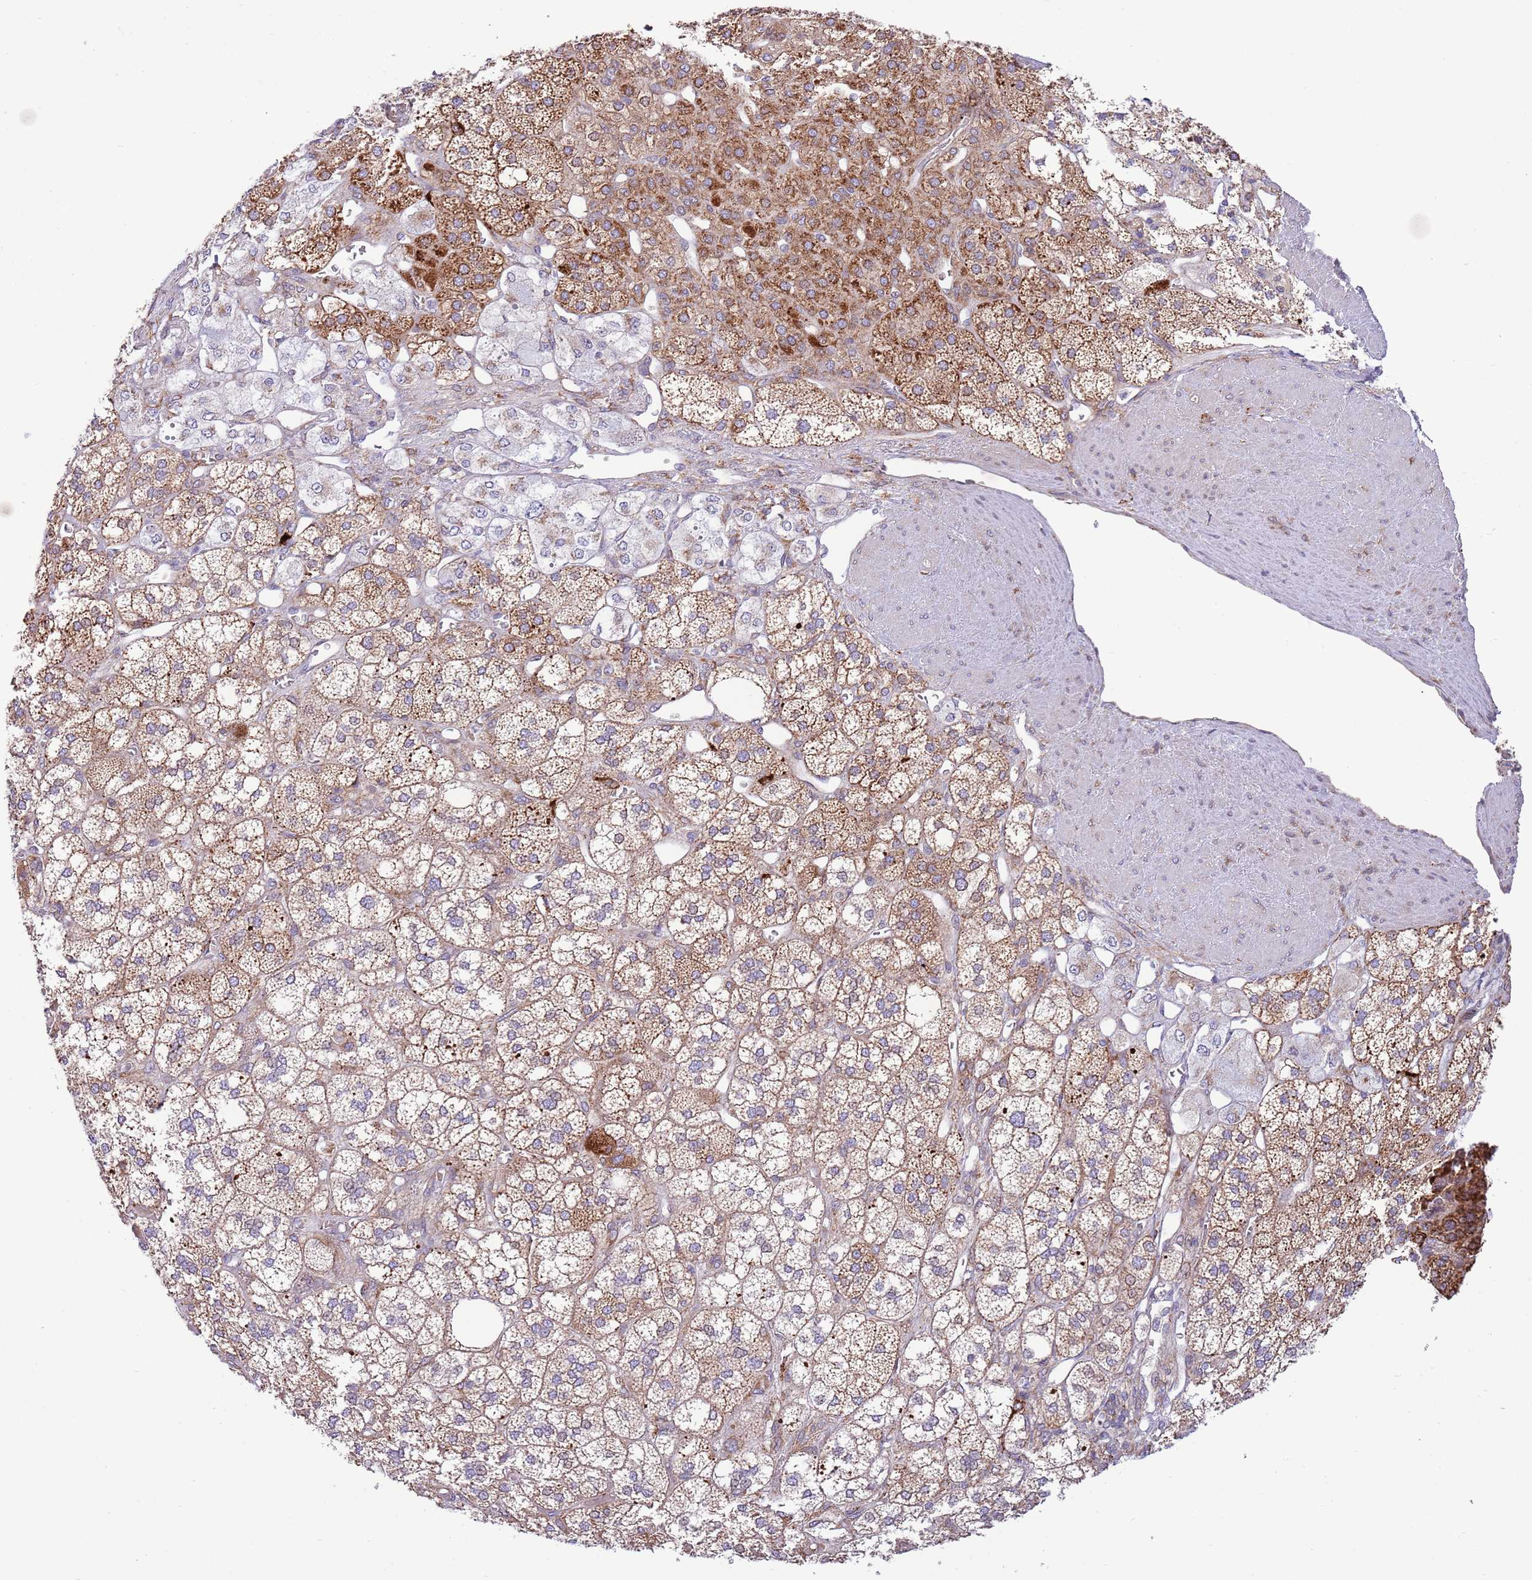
{"staining": {"intensity": "strong", "quantity": "25%-75%", "location": "cytoplasmic/membranous"}, "tissue": "adrenal gland", "cell_type": "Glandular cells", "image_type": "normal", "snomed": [{"axis": "morphology", "description": "Normal tissue, NOS"}, {"axis": "topography", "description": "Adrenal gland"}], "caption": "An IHC photomicrograph of unremarkable tissue is shown. Protein staining in brown highlights strong cytoplasmic/membranous positivity in adrenal gland within glandular cells. (DAB (3,3'-diaminobenzidine) IHC, brown staining for protein, blue staining for nuclei).", "gene": "DAND5", "patient": {"sex": "male", "age": 61}}